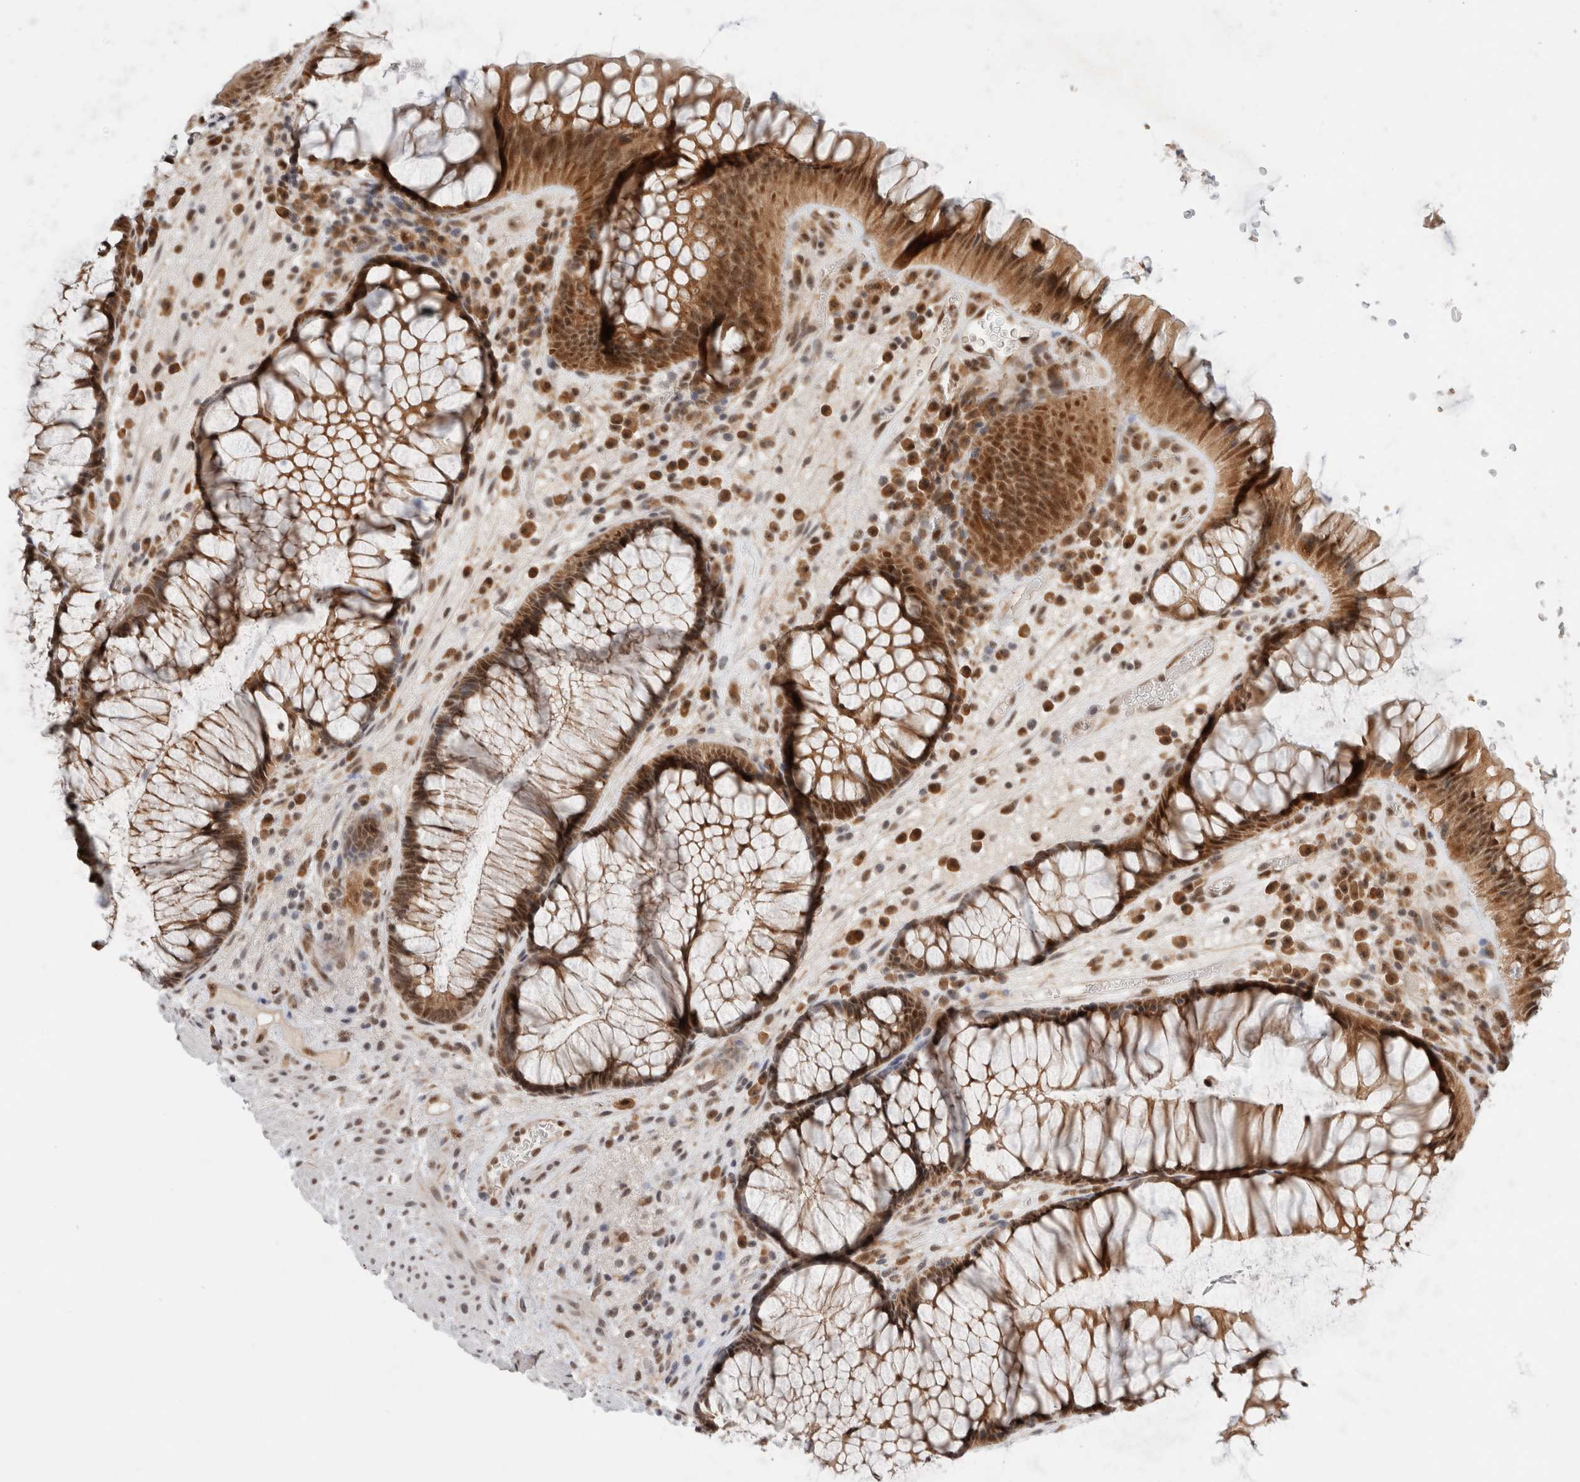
{"staining": {"intensity": "strong", "quantity": ">75%", "location": "cytoplasmic/membranous,nuclear"}, "tissue": "rectum", "cell_type": "Glandular cells", "image_type": "normal", "snomed": [{"axis": "morphology", "description": "Normal tissue, NOS"}, {"axis": "topography", "description": "Rectum"}], "caption": "DAB (3,3'-diaminobenzidine) immunohistochemical staining of benign human rectum displays strong cytoplasmic/membranous,nuclear protein staining in about >75% of glandular cells. (DAB (3,3'-diaminobenzidine) IHC with brightfield microscopy, high magnification).", "gene": "NCAPG2", "patient": {"sex": "male", "age": 51}}